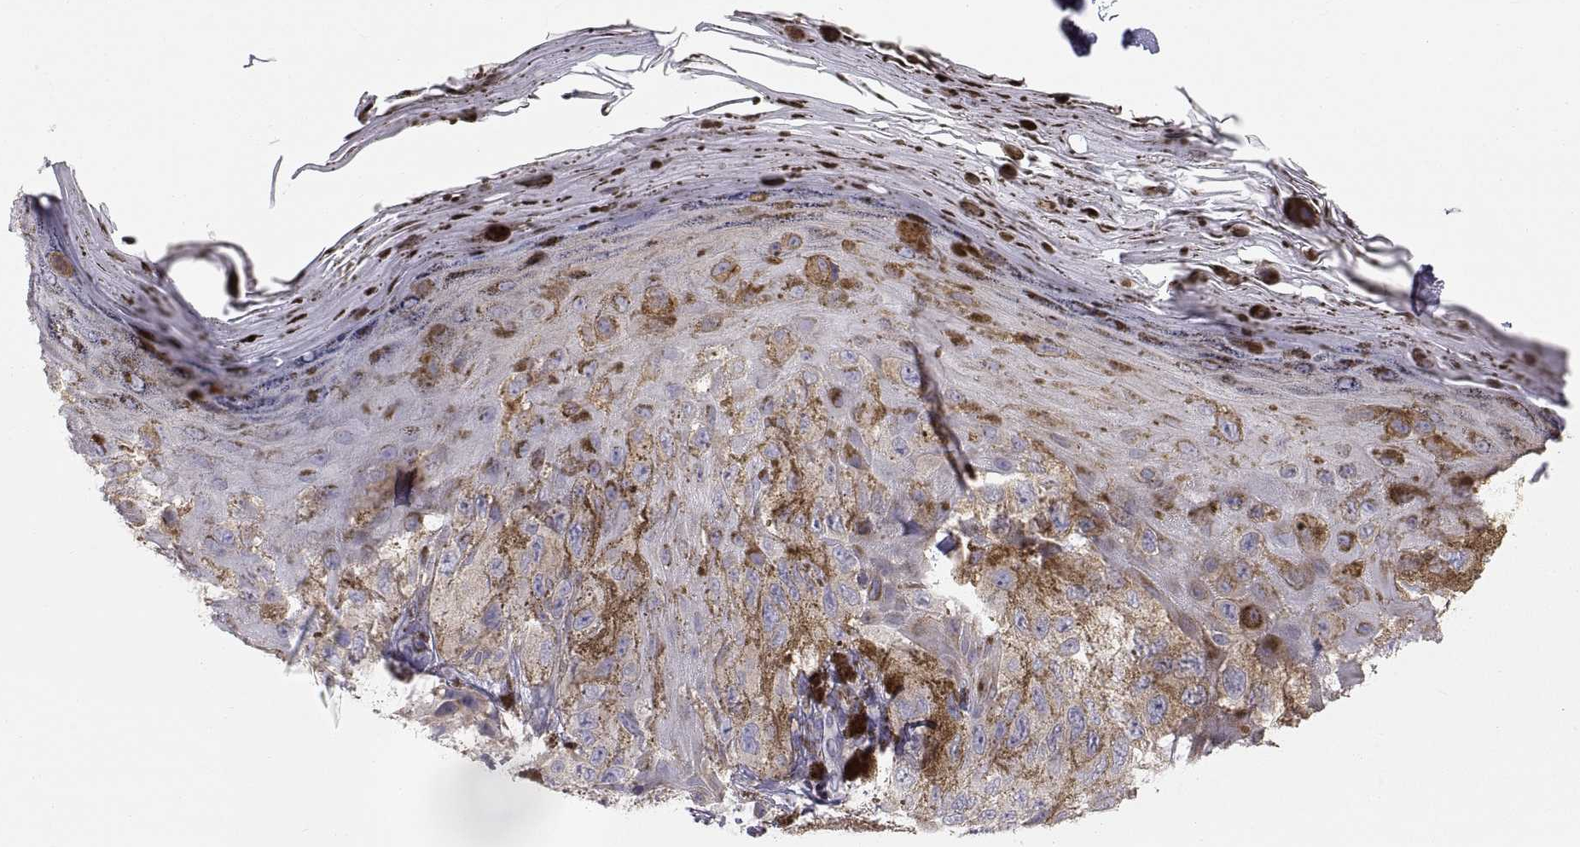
{"staining": {"intensity": "moderate", "quantity": "<25%", "location": "cytoplasmic/membranous"}, "tissue": "melanoma", "cell_type": "Tumor cells", "image_type": "cancer", "snomed": [{"axis": "morphology", "description": "Malignant melanoma, NOS"}, {"axis": "topography", "description": "Skin"}], "caption": "This is an image of immunohistochemistry staining of melanoma, which shows moderate staining in the cytoplasmic/membranous of tumor cells.", "gene": "ERO1A", "patient": {"sex": "male", "age": 36}}